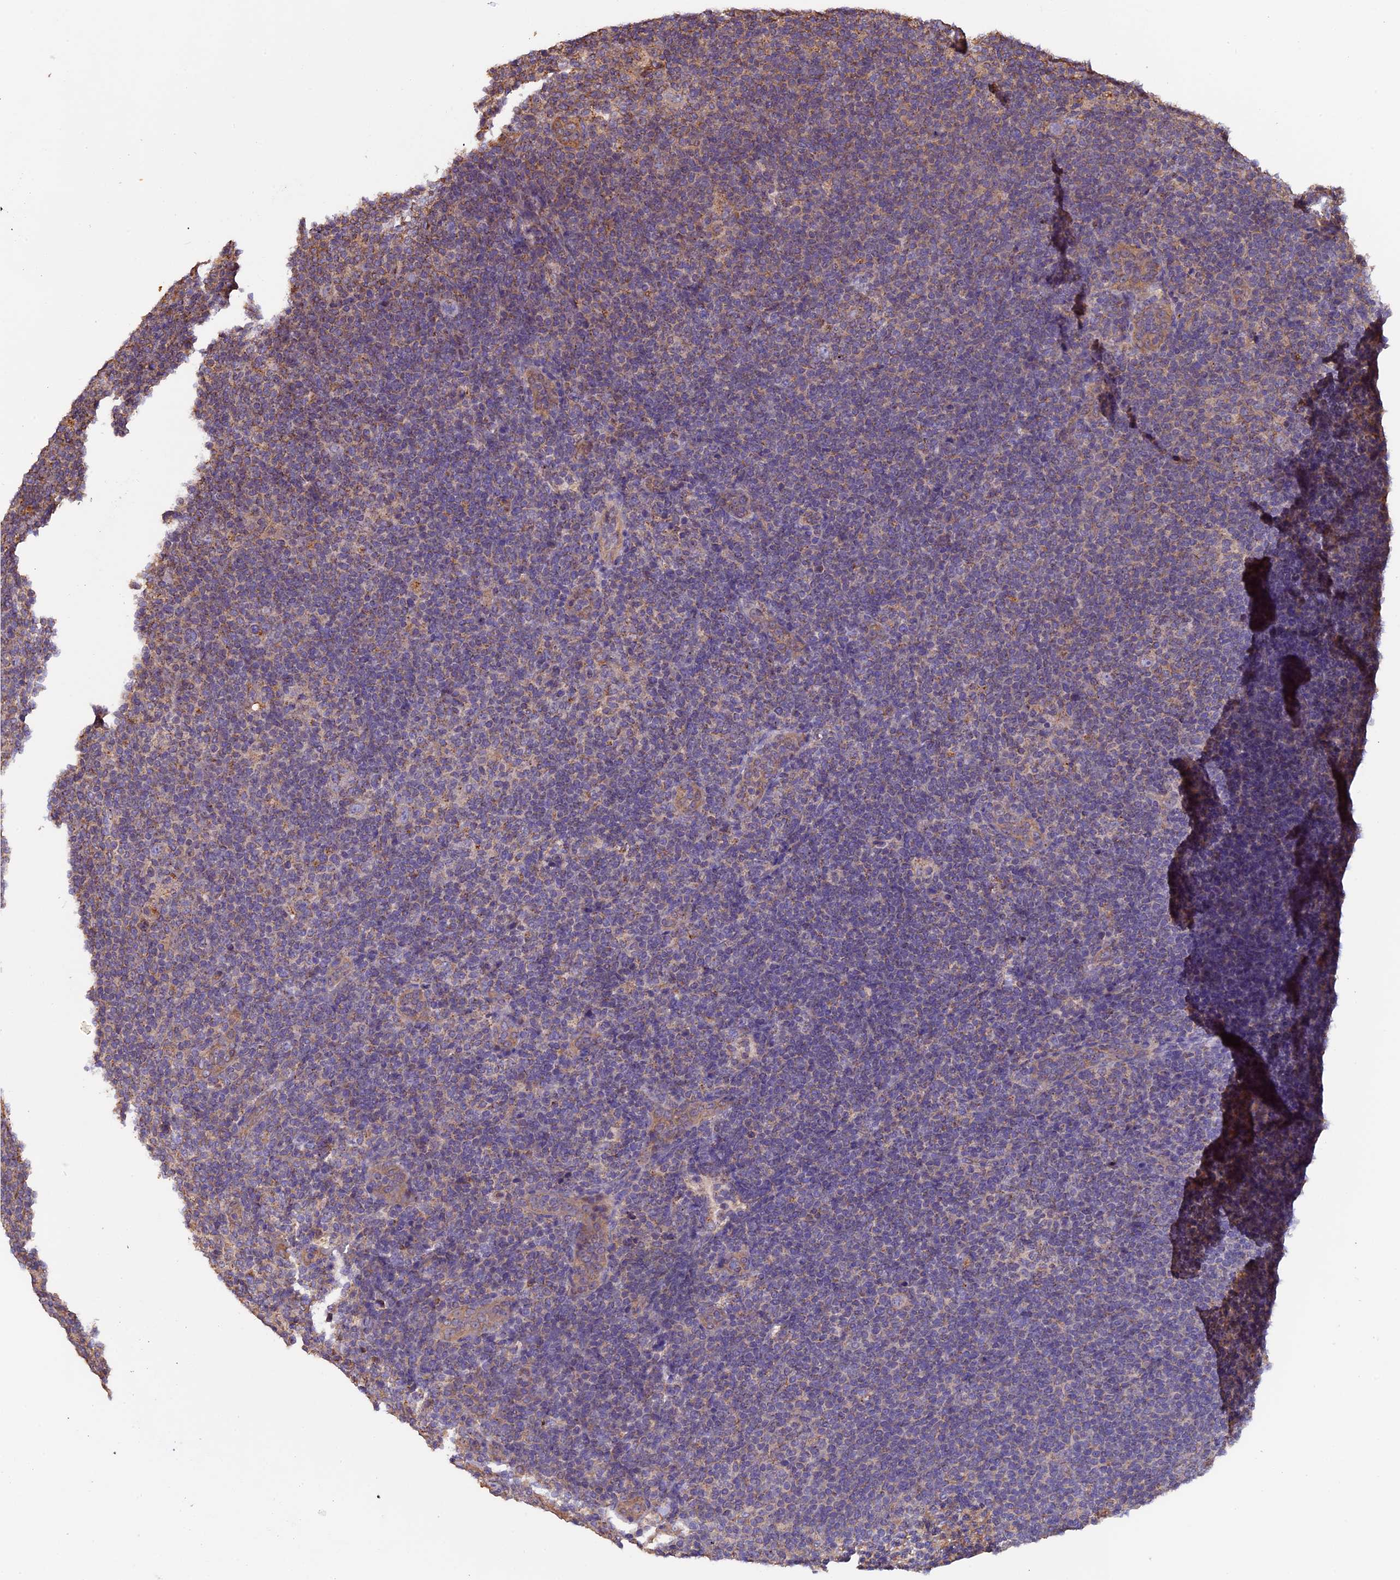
{"staining": {"intensity": "negative", "quantity": "none", "location": "none"}, "tissue": "lymphoma", "cell_type": "Tumor cells", "image_type": "cancer", "snomed": [{"axis": "morphology", "description": "Hodgkin's disease, NOS"}, {"axis": "topography", "description": "Lymph node"}], "caption": "There is no significant staining in tumor cells of lymphoma. The staining is performed using DAB (3,3'-diaminobenzidine) brown chromogen with nuclei counter-stained in using hematoxylin.", "gene": "CHMP2A", "patient": {"sex": "female", "age": 57}}